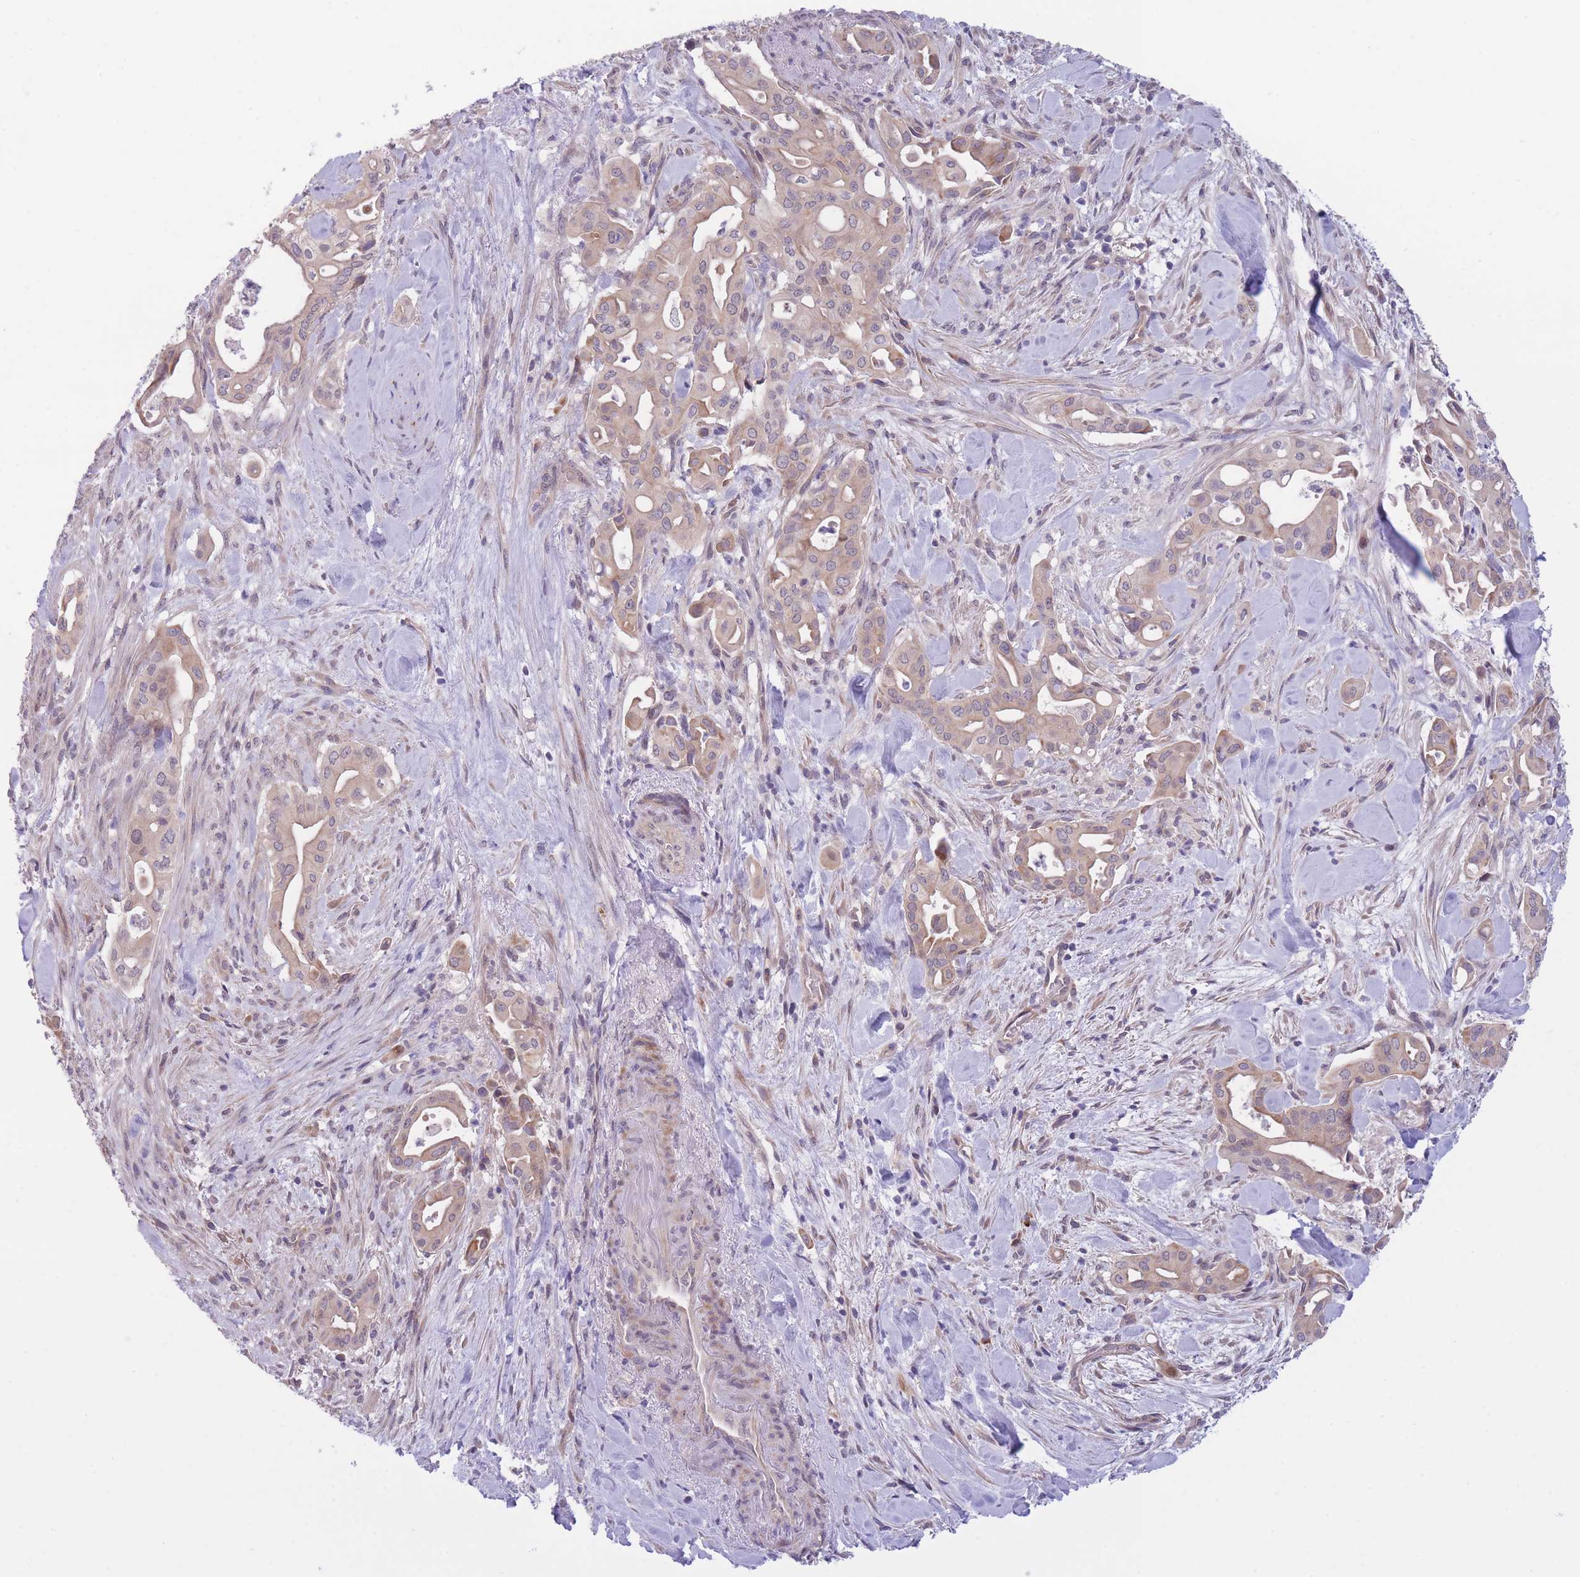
{"staining": {"intensity": "weak", "quantity": "25%-75%", "location": "cytoplasmic/membranous"}, "tissue": "liver cancer", "cell_type": "Tumor cells", "image_type": "cancer", "snomed": [{"axis": "morphology", "description": "Cholangiocarcinoma"}, {"axis": "topography", "description": "Liver"}], "caption": "A histopathology image showing weak cytoplasmic/membranous positivity in approximately 25%-75% of tumor cells in liver cholangiocarcinoma, as visualized by brown immunohistochemical staining.", "gene": "CDC25B", "patient": {"sex": "female", "age": 68}}